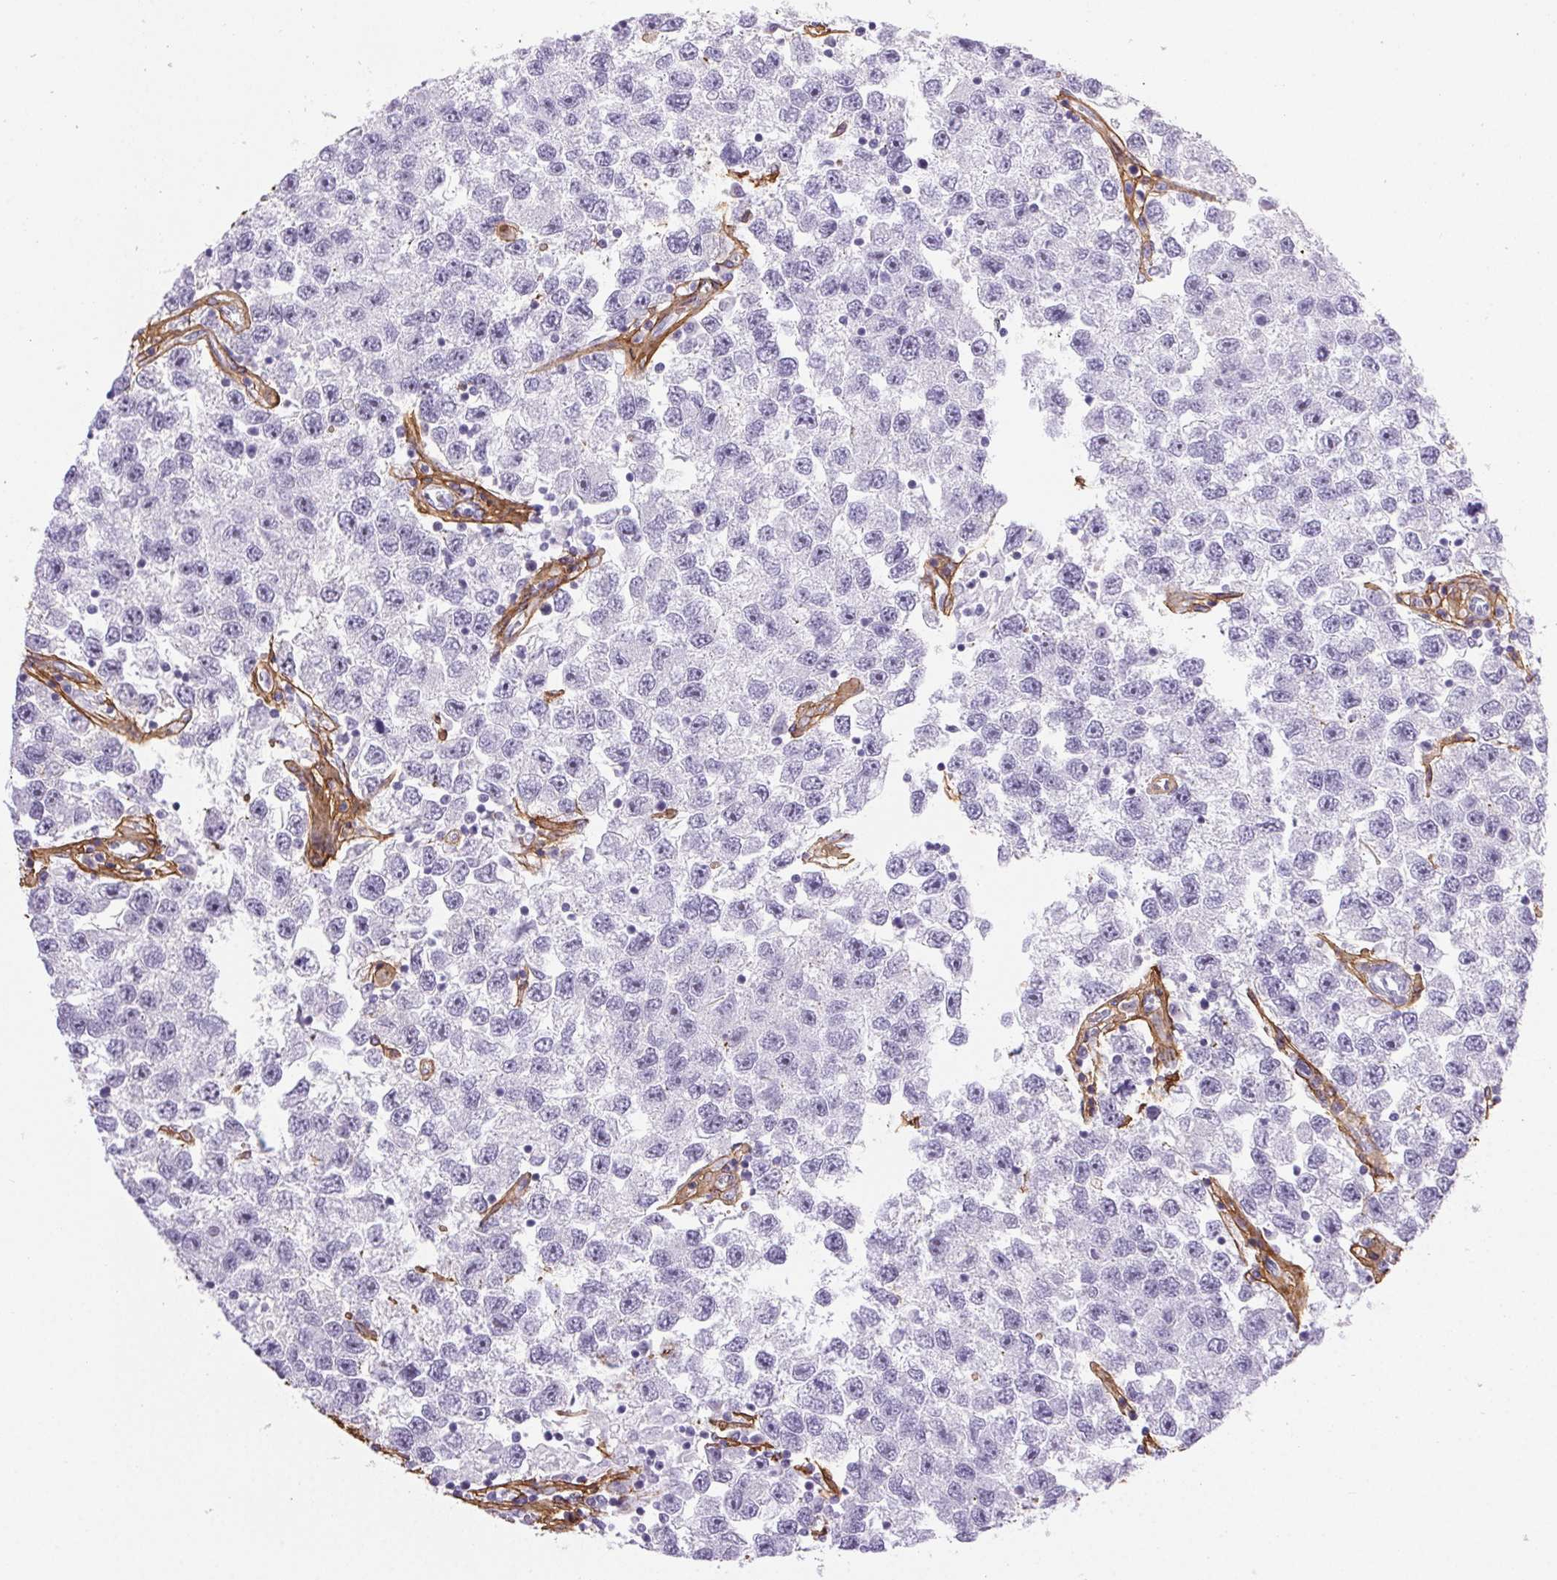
{"staining": {"intensity": "negative", "quantity": "none", "location": "none"}, "tissue": "testis cancer", "cell_type": "Tumor cells", "image_type": "cancer", "snomed": [{"axis": "morphology", "description": "Seminoma, NOS"}, {"axis": "topography", "description": "Testis"}], "caption": "This is an IHC histopathology image of human testis cancer (seminoma). There is no positivity in tumor cells.", "gene": "PDZD2", "patient": {"sex": "male", "age": 26}}